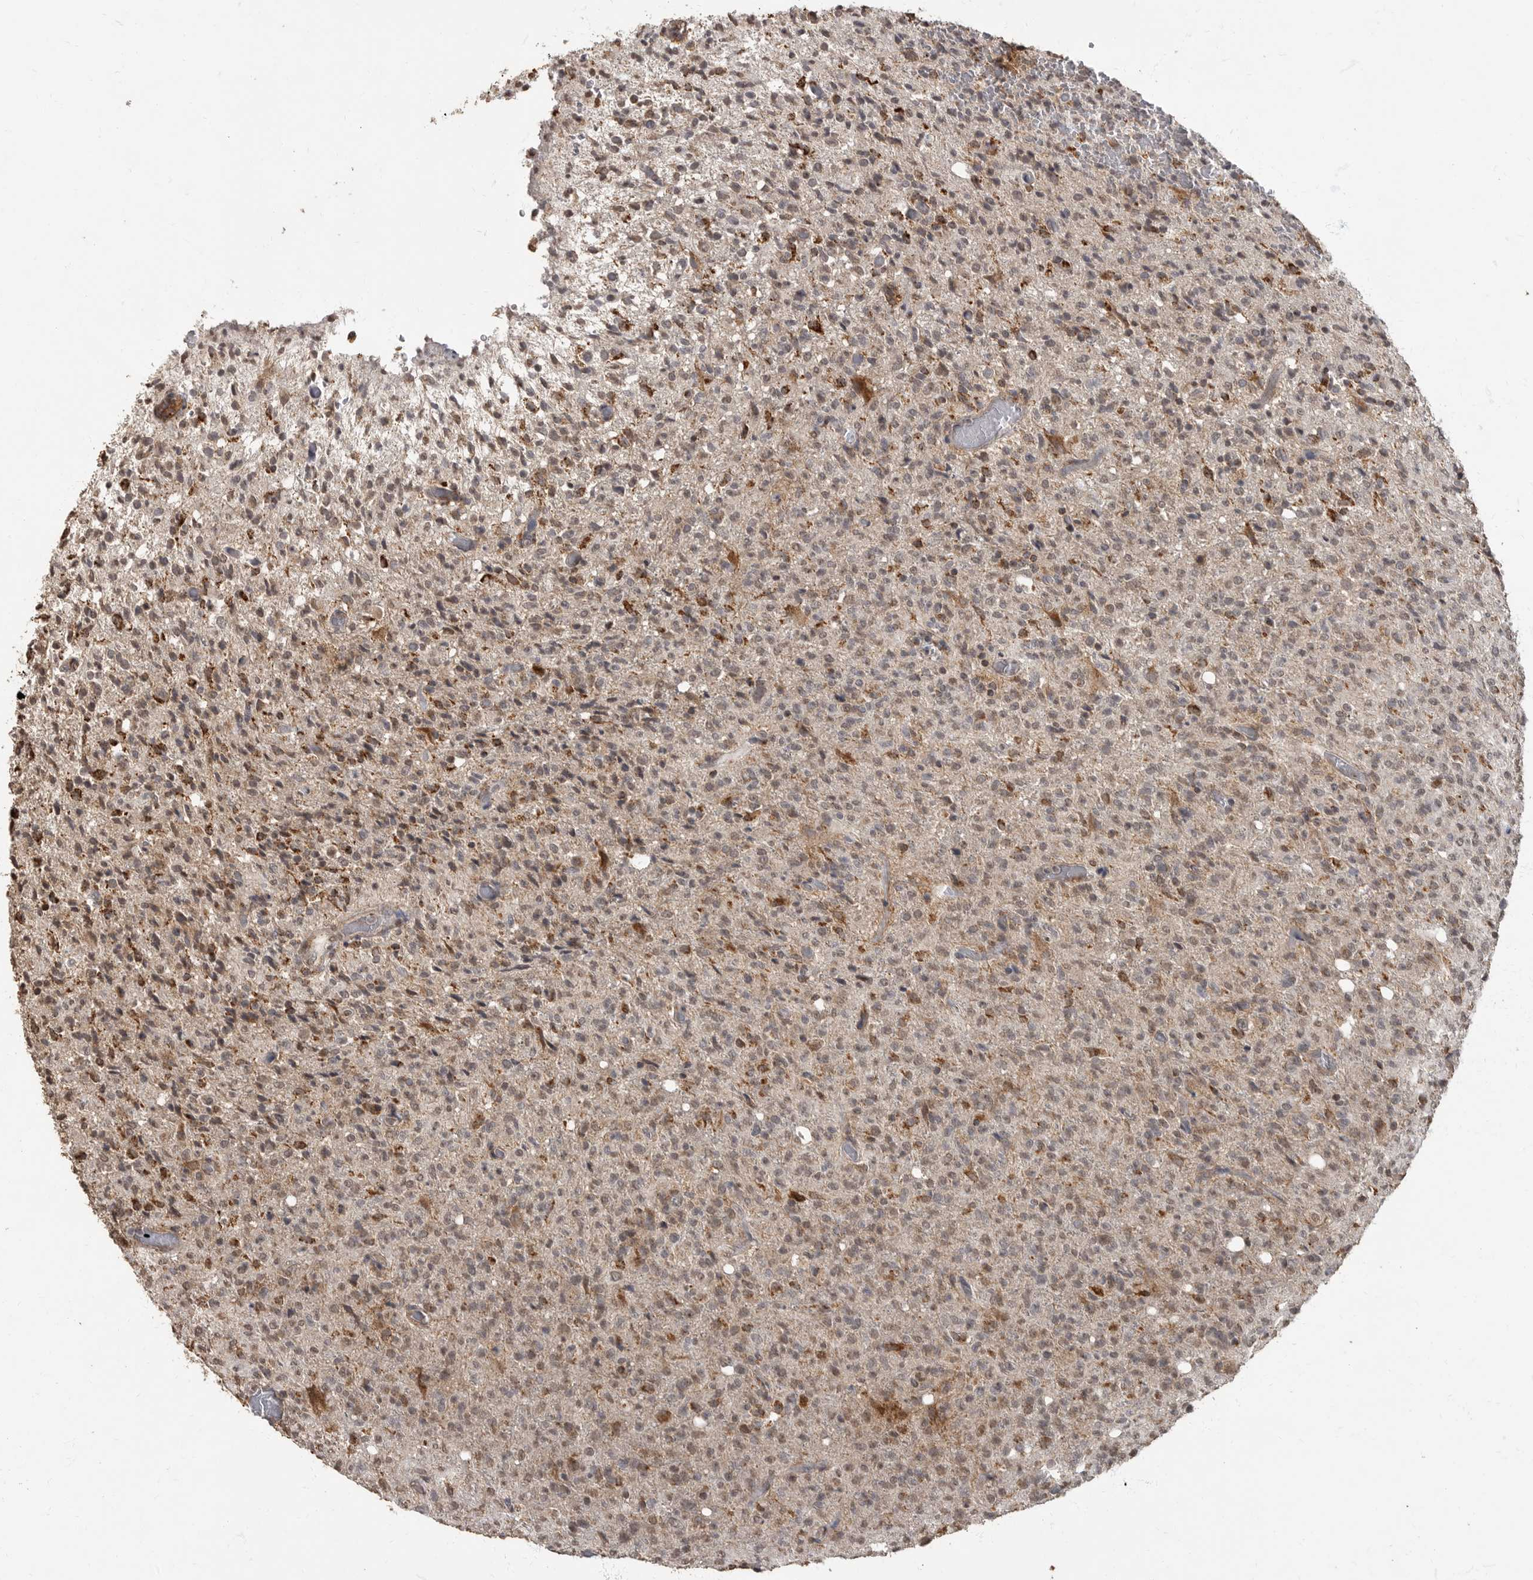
{"staining": {"intensity": "moderate", "quantity": "25%-75%", "location": "cytoplasmic/membranous"}, "tissue": "glioma", "cell_type": "Tumor cells", "image_type": "cancer", "snomed": [{"axis": "morphology", "description": "Glioma, malignant, High grade"}, {"axis": "topography", "description": "Brain"}], "caption": "IHC micrograph of human malignant glioma (high-grade) stained for a protein (brown), which displays medium levels of moderate cytoplasmic/membranous expression in approximately 25%-75% of tumor cells.", "gene": "MAFG", "patient": {"sex": "female", "age": 57}}